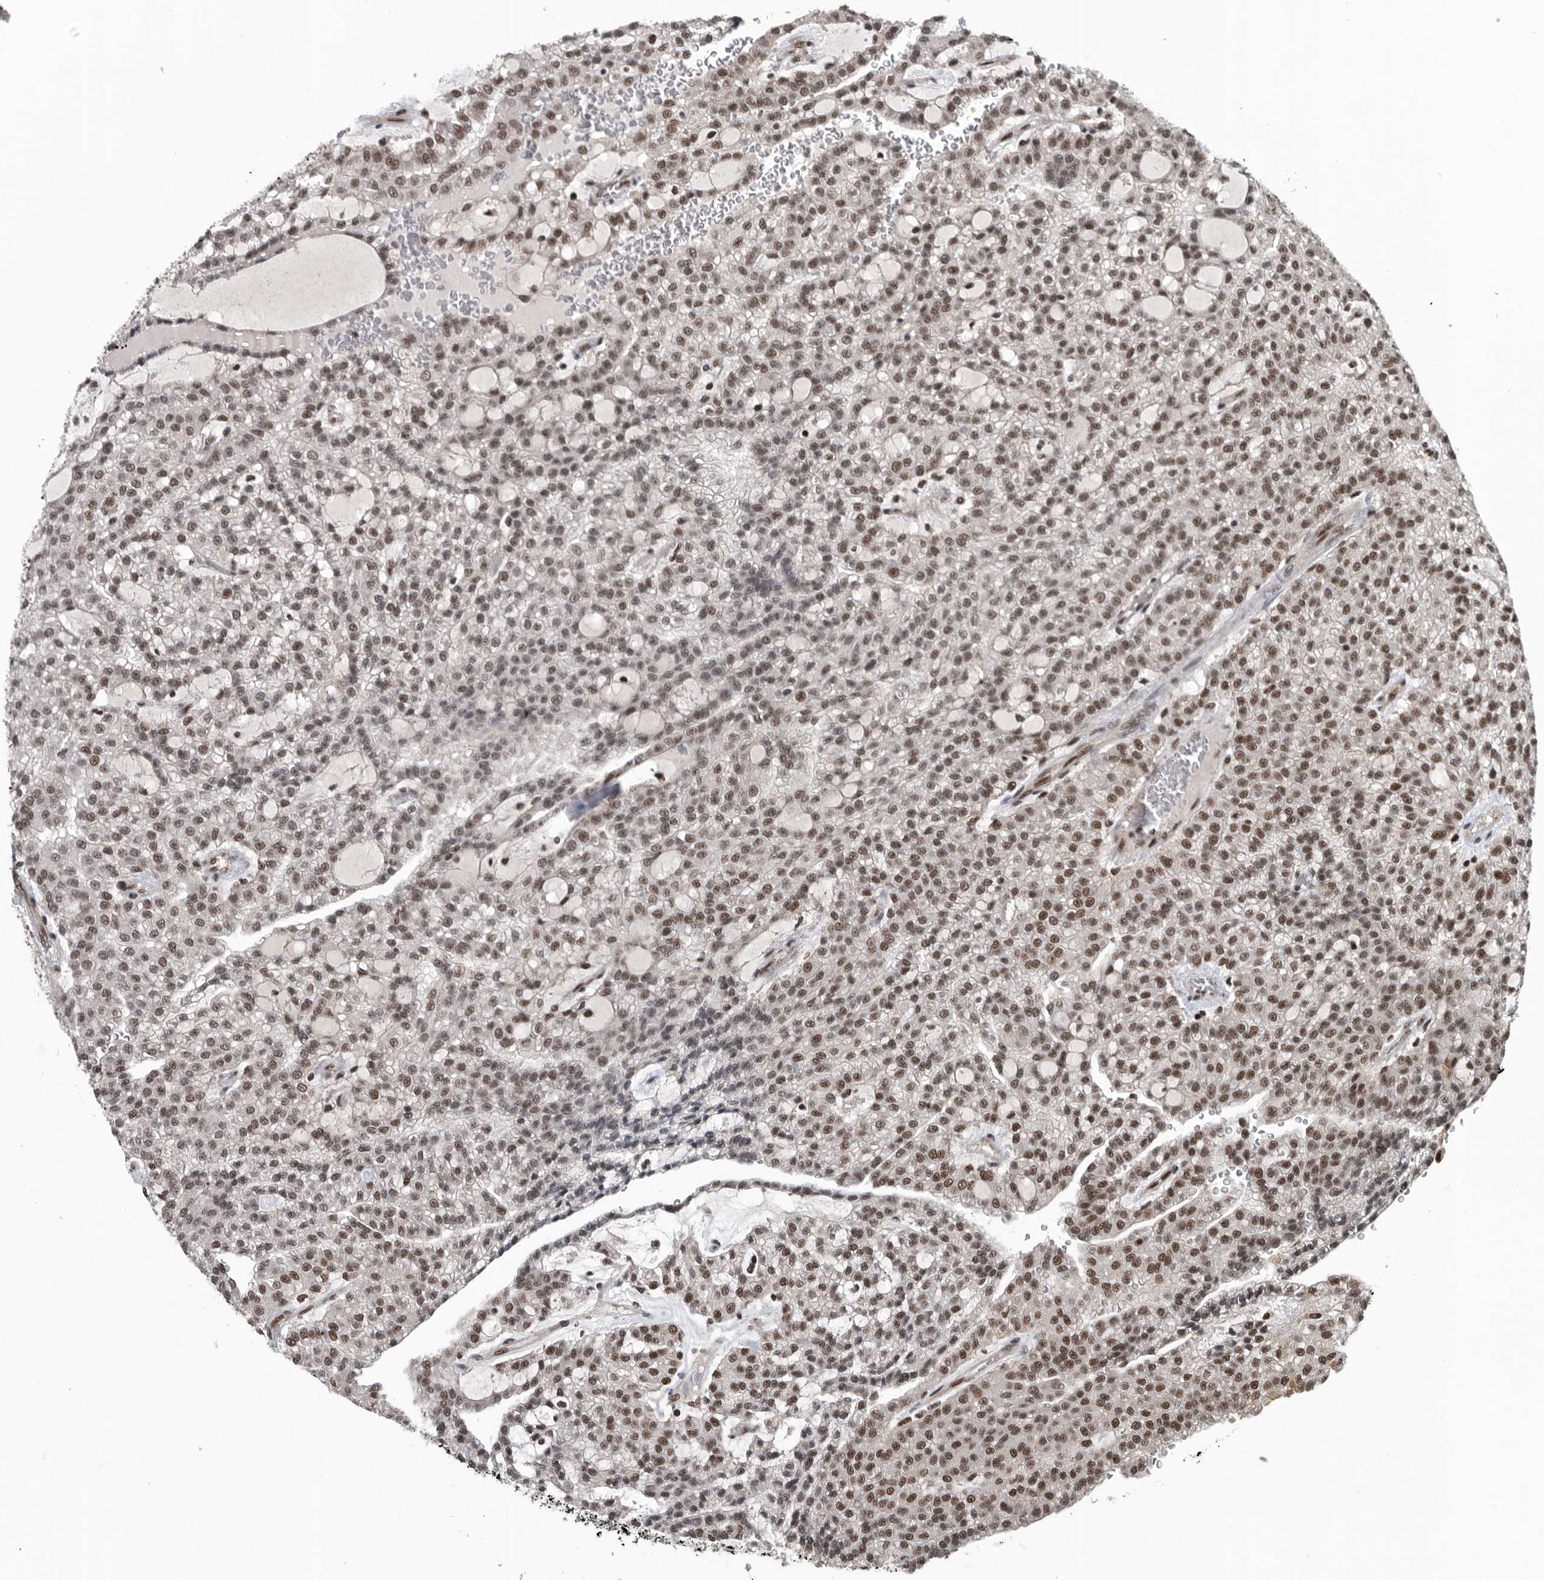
{"staining": {"intensity": "moderate", "quantity": ">75%", "location": "nuclear"}, "tissue": "renal cancer", "cell_type": "Tumor cells", "image_type": "cancer", "snomed": [{"axis": "morphology", "description": "Adenocarcinoma, NOS"}, {"axis": "topography", "description": "Kidney"}], "caption": "Moderate nuclear protein positivity is appreciated in approximately >75% of tumor cells in adenocarcinoma (renal).", "gene": "SENP7", "patient": {"sex": "male", "age": 63}}